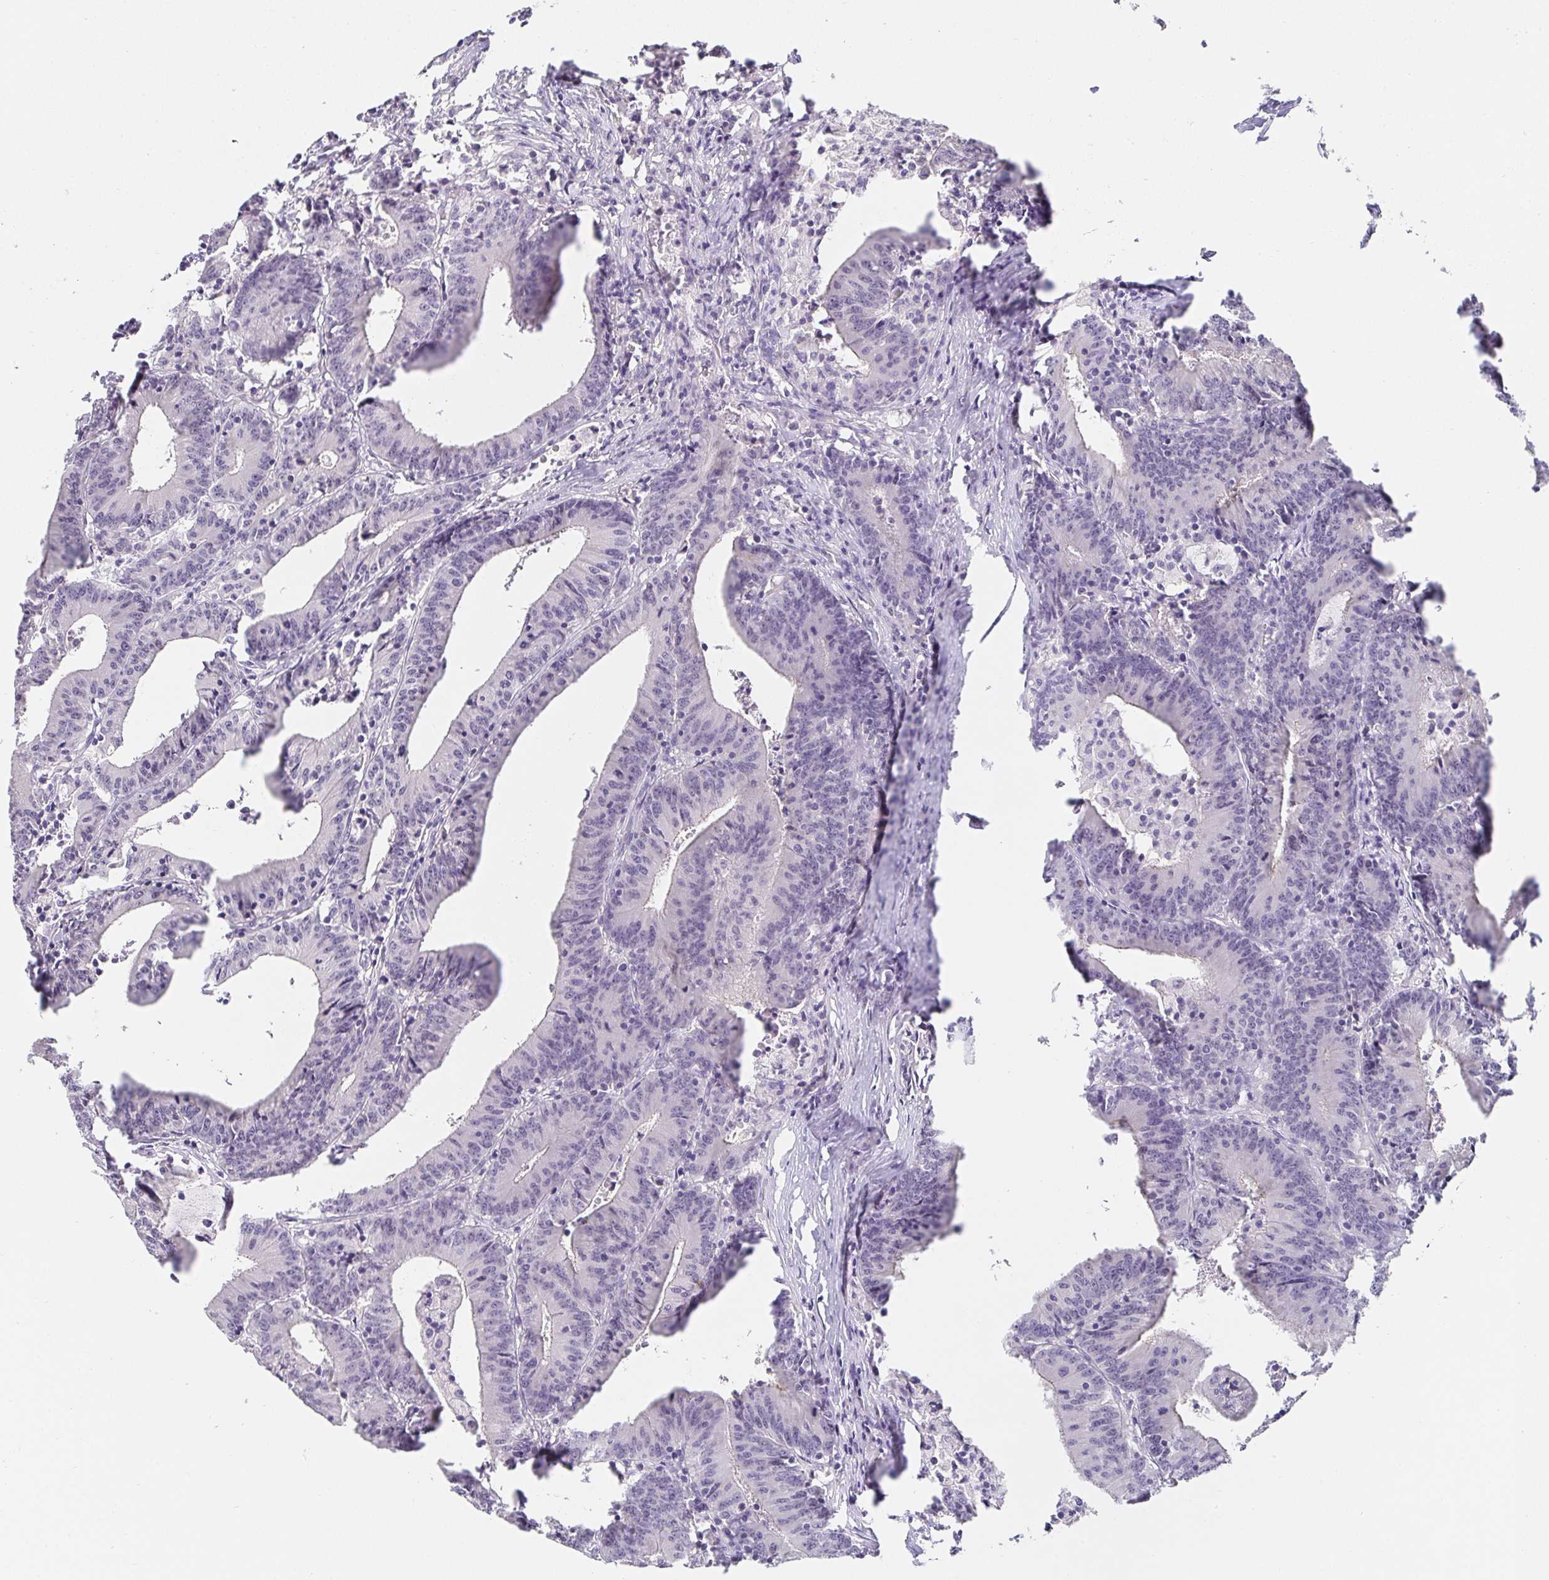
{"staining": {"intensity": "negative", "quantity": "none", "location": "none"}, "tissue": "colorectal cancer", "cell_type": "Tumor cells", "image_type": "cancer", "snomed": [{"axis": "morphology", "description": "Adenocarcinoma, NOS"}, {"axis": "topography", "description": "Colon"}], "caption": "The photomicrograph reveals no staining of tumor cells in colorectal adenocarcinoma. (IHC, brightfield microscopy, high magnification).", "gene": "PDX1", "patient": {"sex": "female", "age": 78}}